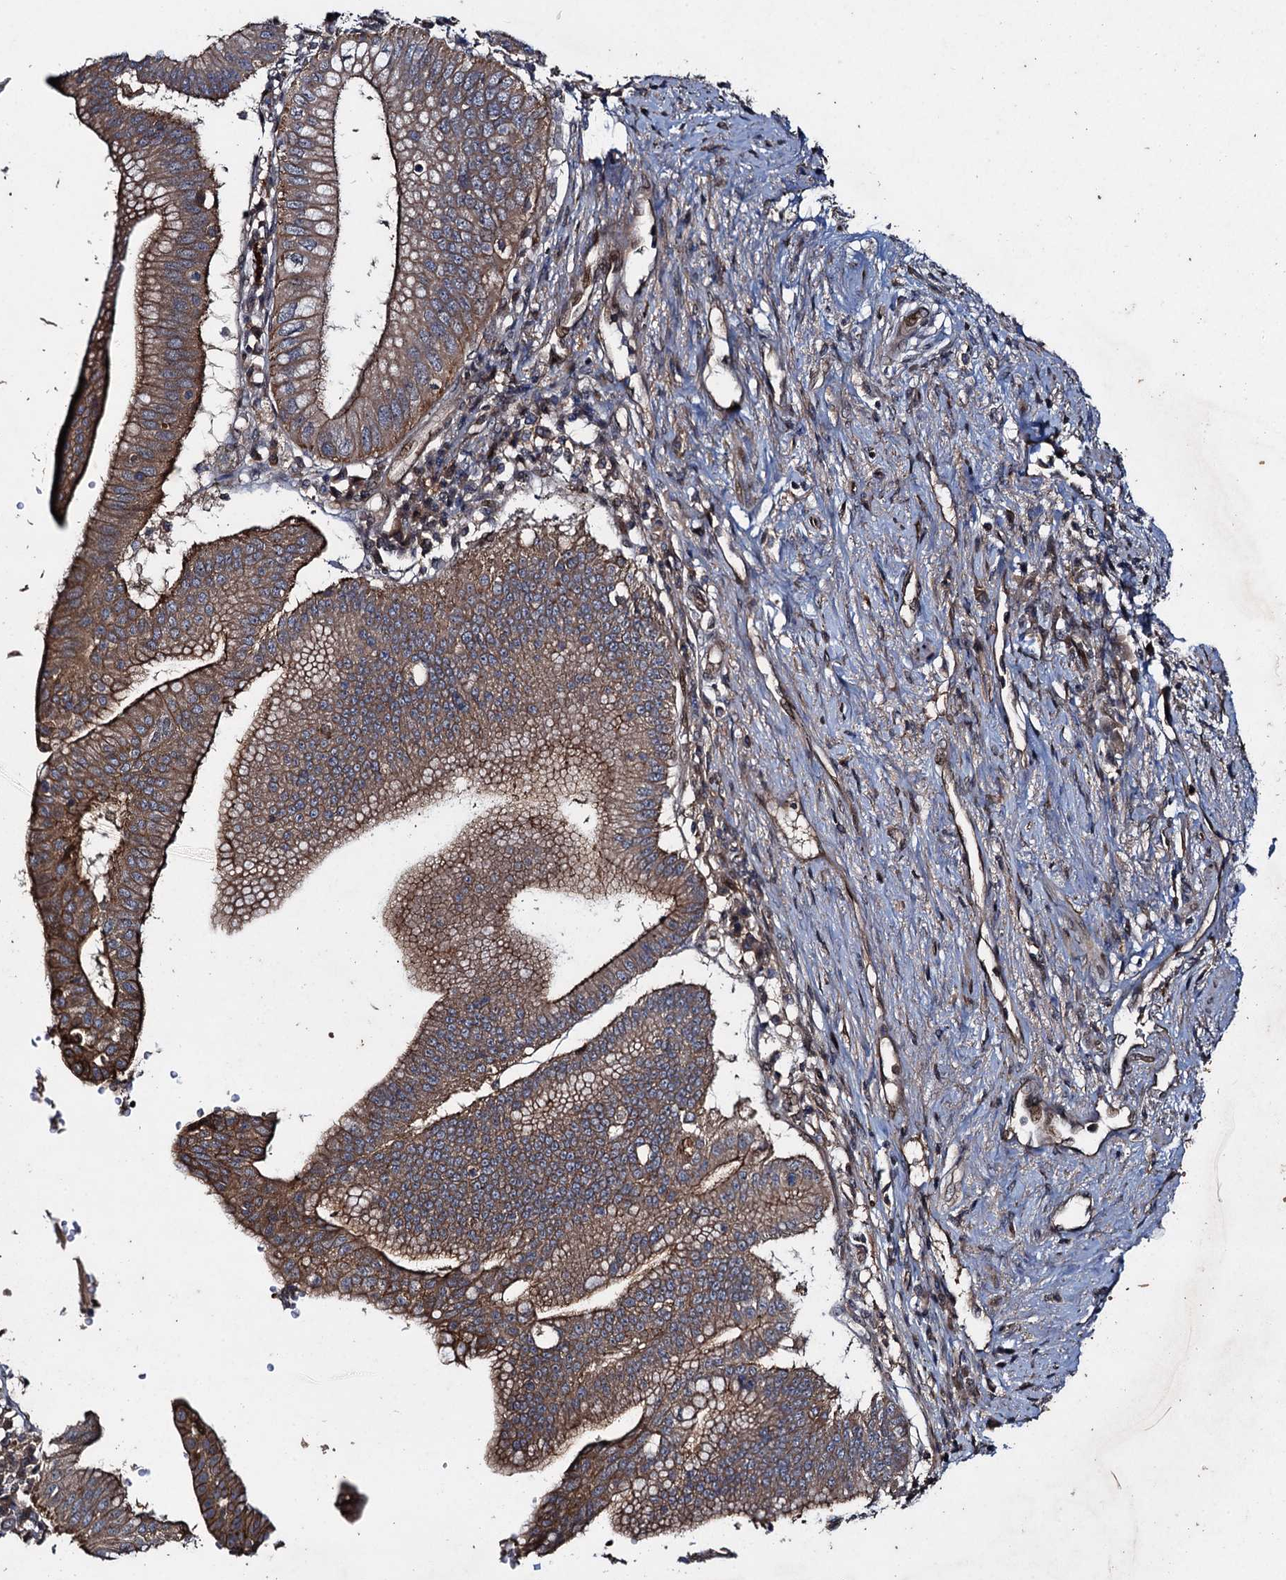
{"staining": {"intensity": "moderate", "quantity": ">75%", "location": "cytoplasmic/membranous"}, "tissue": "pancreatic cancer", "cell_type": "Tumor cells", "image_type": "cancer", "snomed": [{"axis": "morphology", "description": "Adenocarcinoma, NOS"}, {"axis": "topography", "description": "Pancreas"}], "caption": "Protein staining demonstrates moderate cytoplasmic/membranous expression in approximately >75% of tumor cells in adenocarcinoma (pancreatic).", "gene": "RHOBTB1", "patient": {"sex": "male", "age": 68}}